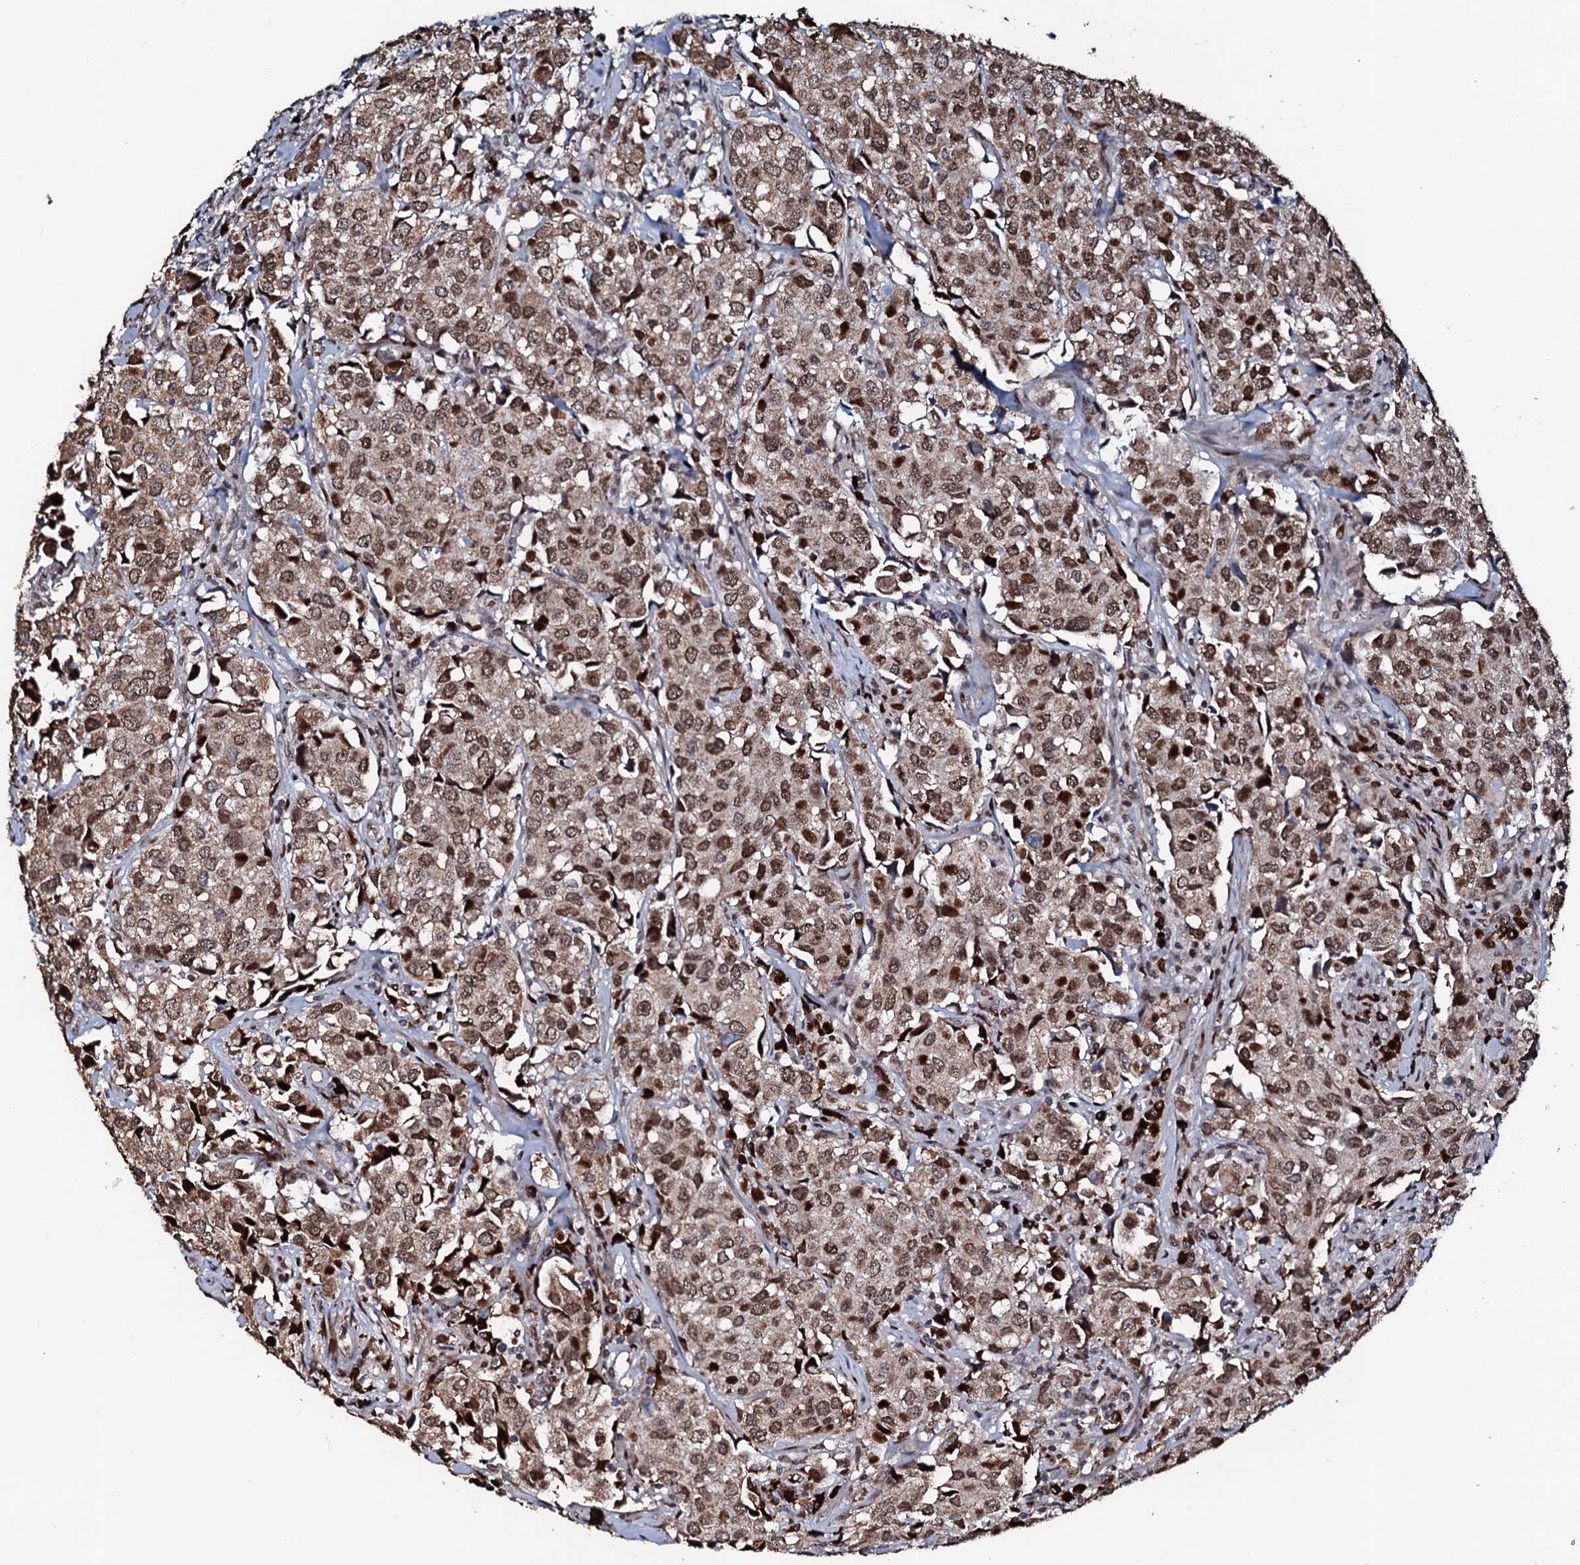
{"staining": {"intensity": "moderate", "quantity": ">75%", "location": "cytoplasmic/membranous,nuclear"}, "tissue": "urothelial cancer", "cell_type": "Tumor cells", "image_type": "cancer", "snomed": [{"axis": "morphology", "description": "Urothelial carcinoma, High grade"}, {"axis": "topography", "description": "Urinary bladder"}], "caption": "DAB (3,3'-diaminobenzidine) immunohistochemical staining of urothelial cancer reveals moderate cytoplasmic/membranous and nuclear protein staining in about >75% of tumor cells.", "gene": "KIF18A", "patient": {"sex": "female", "age": 75}}